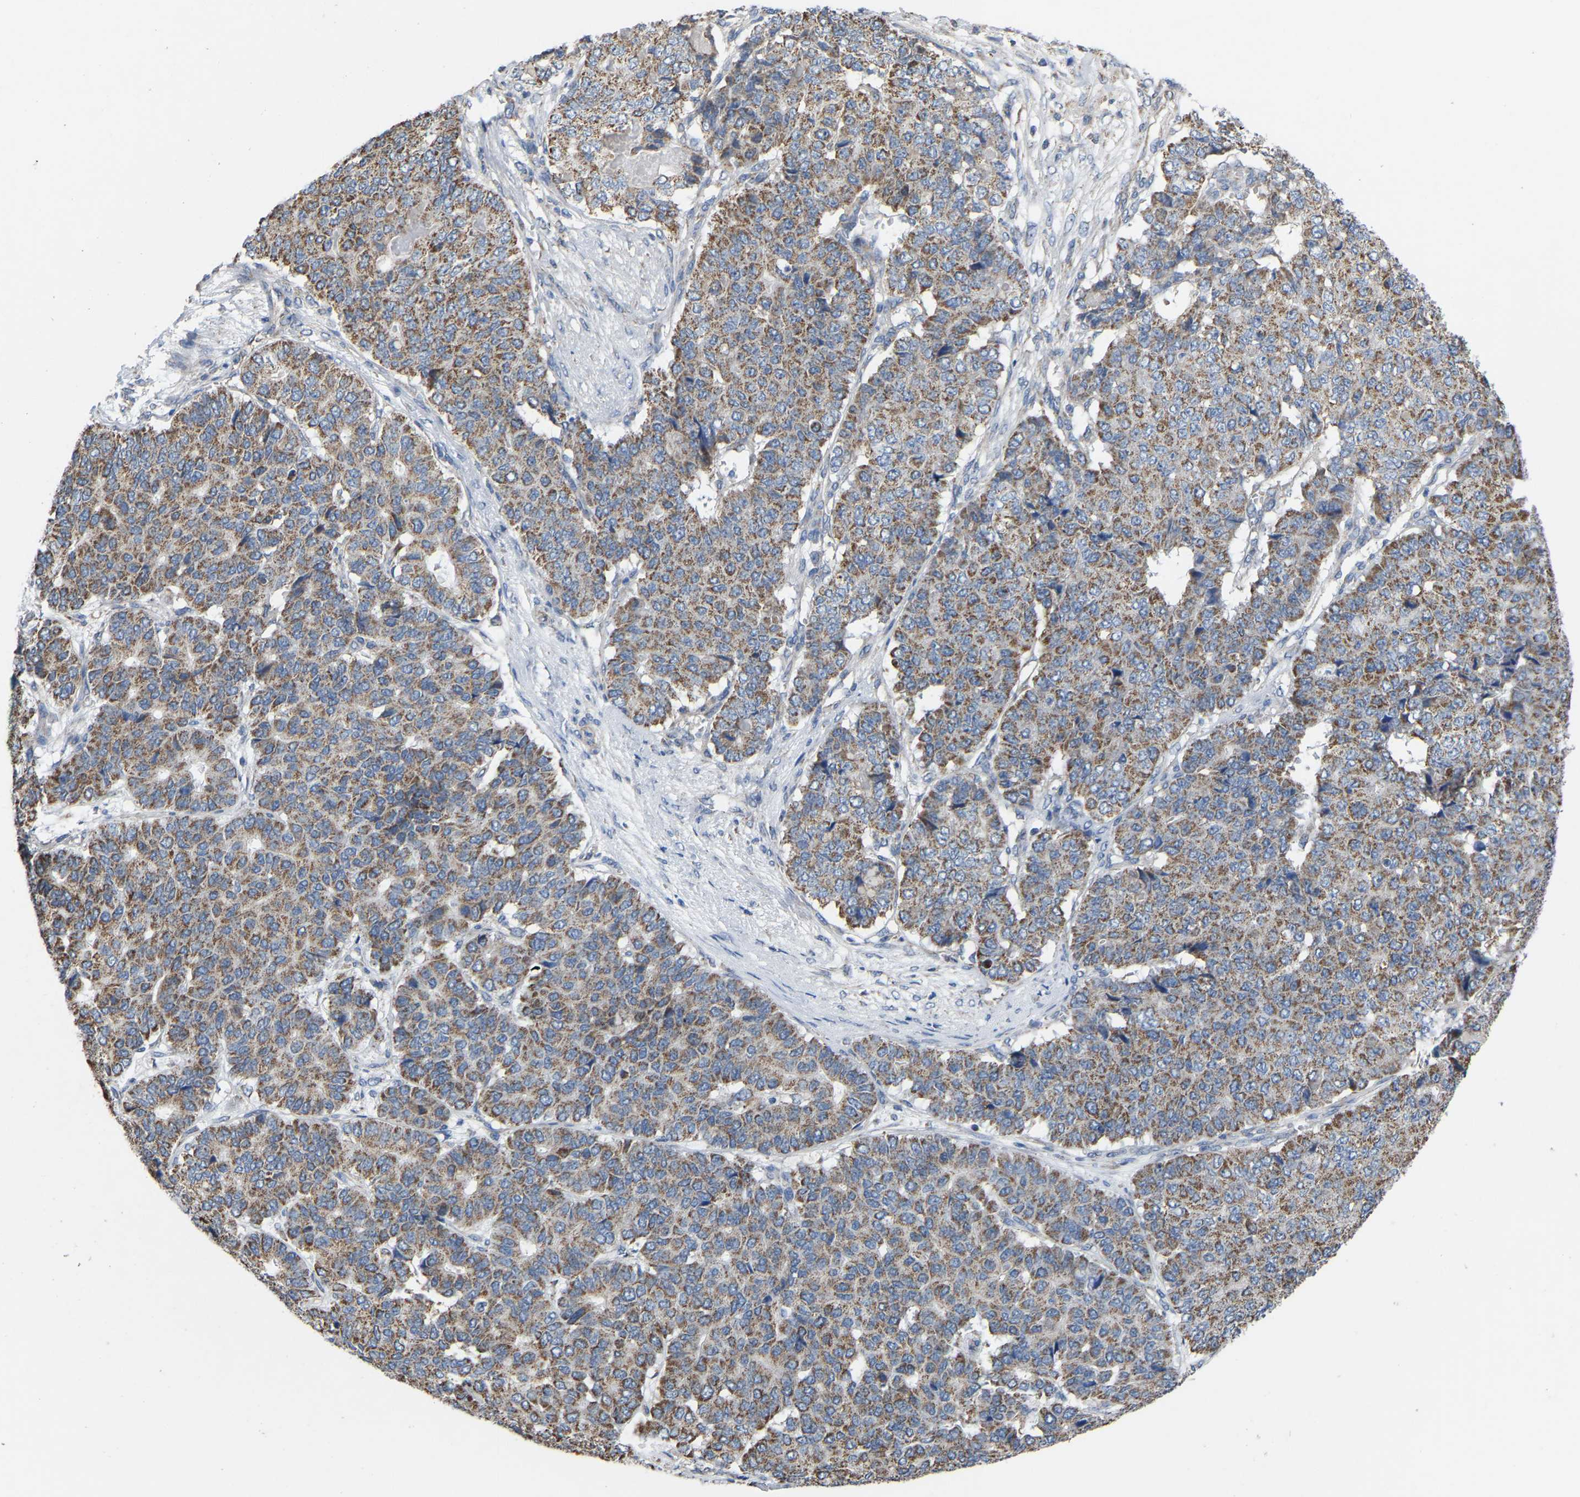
{"staining": {"intensity": "moderate", "quantity": ">75%", "location": "cytoplasmic/membranous"}, "tissue": "pancreatic cancer", "cell_type": "Tumor cells", "image_type": "cancer", "snomed": [{"axis": "morphology", "description": "Adenocarcinoma, NOS"}, {"axis": "topography", "description": "Pancreas"}], "caption": "Immunohistochemistry (IHC) of human adenocarcinoma (pancreatic) exhibits medium levels of moderate cytoplasmic/membranous expression in approximately >75% of tumor cells.", "gene": "BCL10", "patient": {"sex": "male", "age": 50}}